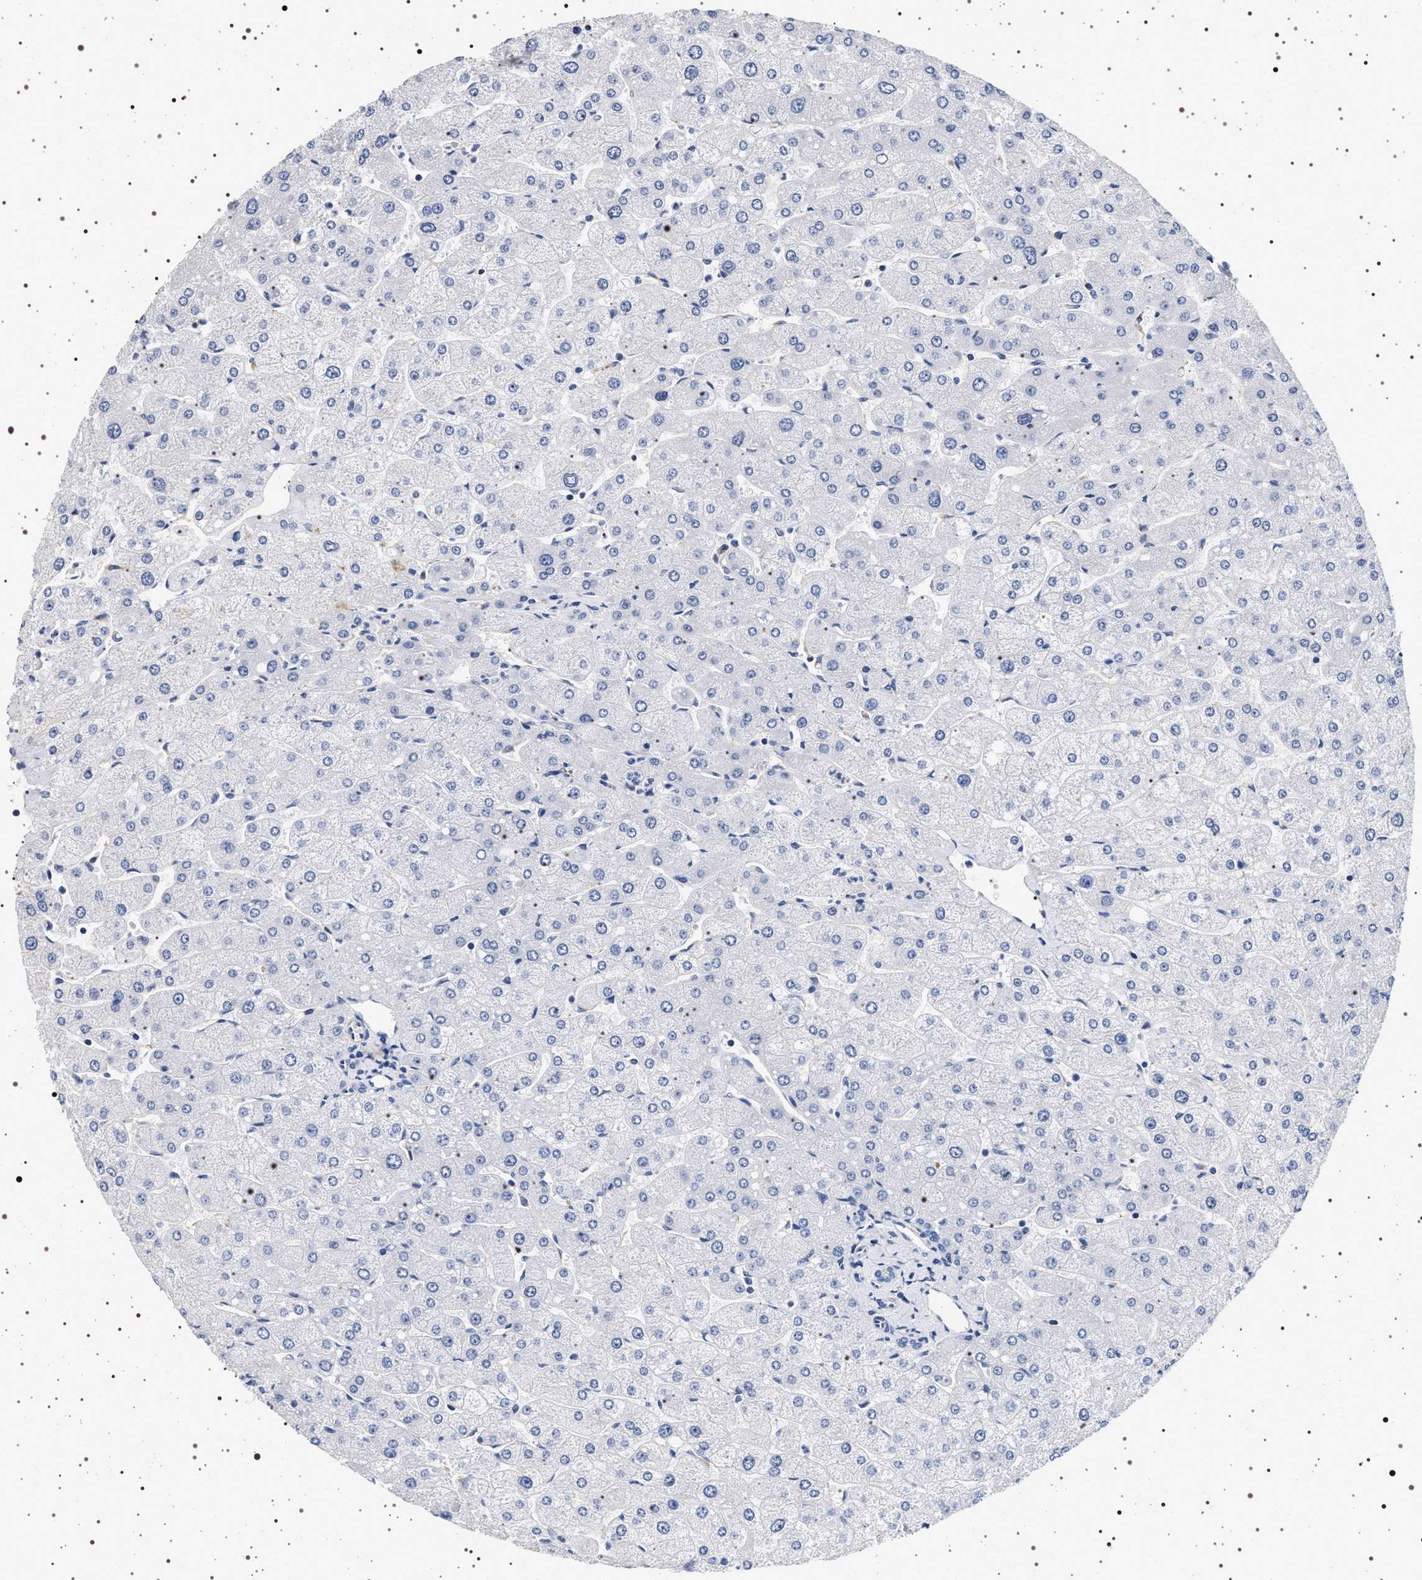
{"staining": {"intensity": "negative", "quantity": "none", "location": "none"}, "tissue": "liver", "cell_type": "Cholangiocytes", "image_type": "normal", "snomed": [{"axis": "morphology", "description": "Normal tissue, NOS"}, {"axis": "topography", "description": "Liver"}], "caption": "IHC of benign human liver demonstrates no expression in cholangiocytes.", "gene": "HSD17B1", "patient": {"sex": "male", "age": 55}}